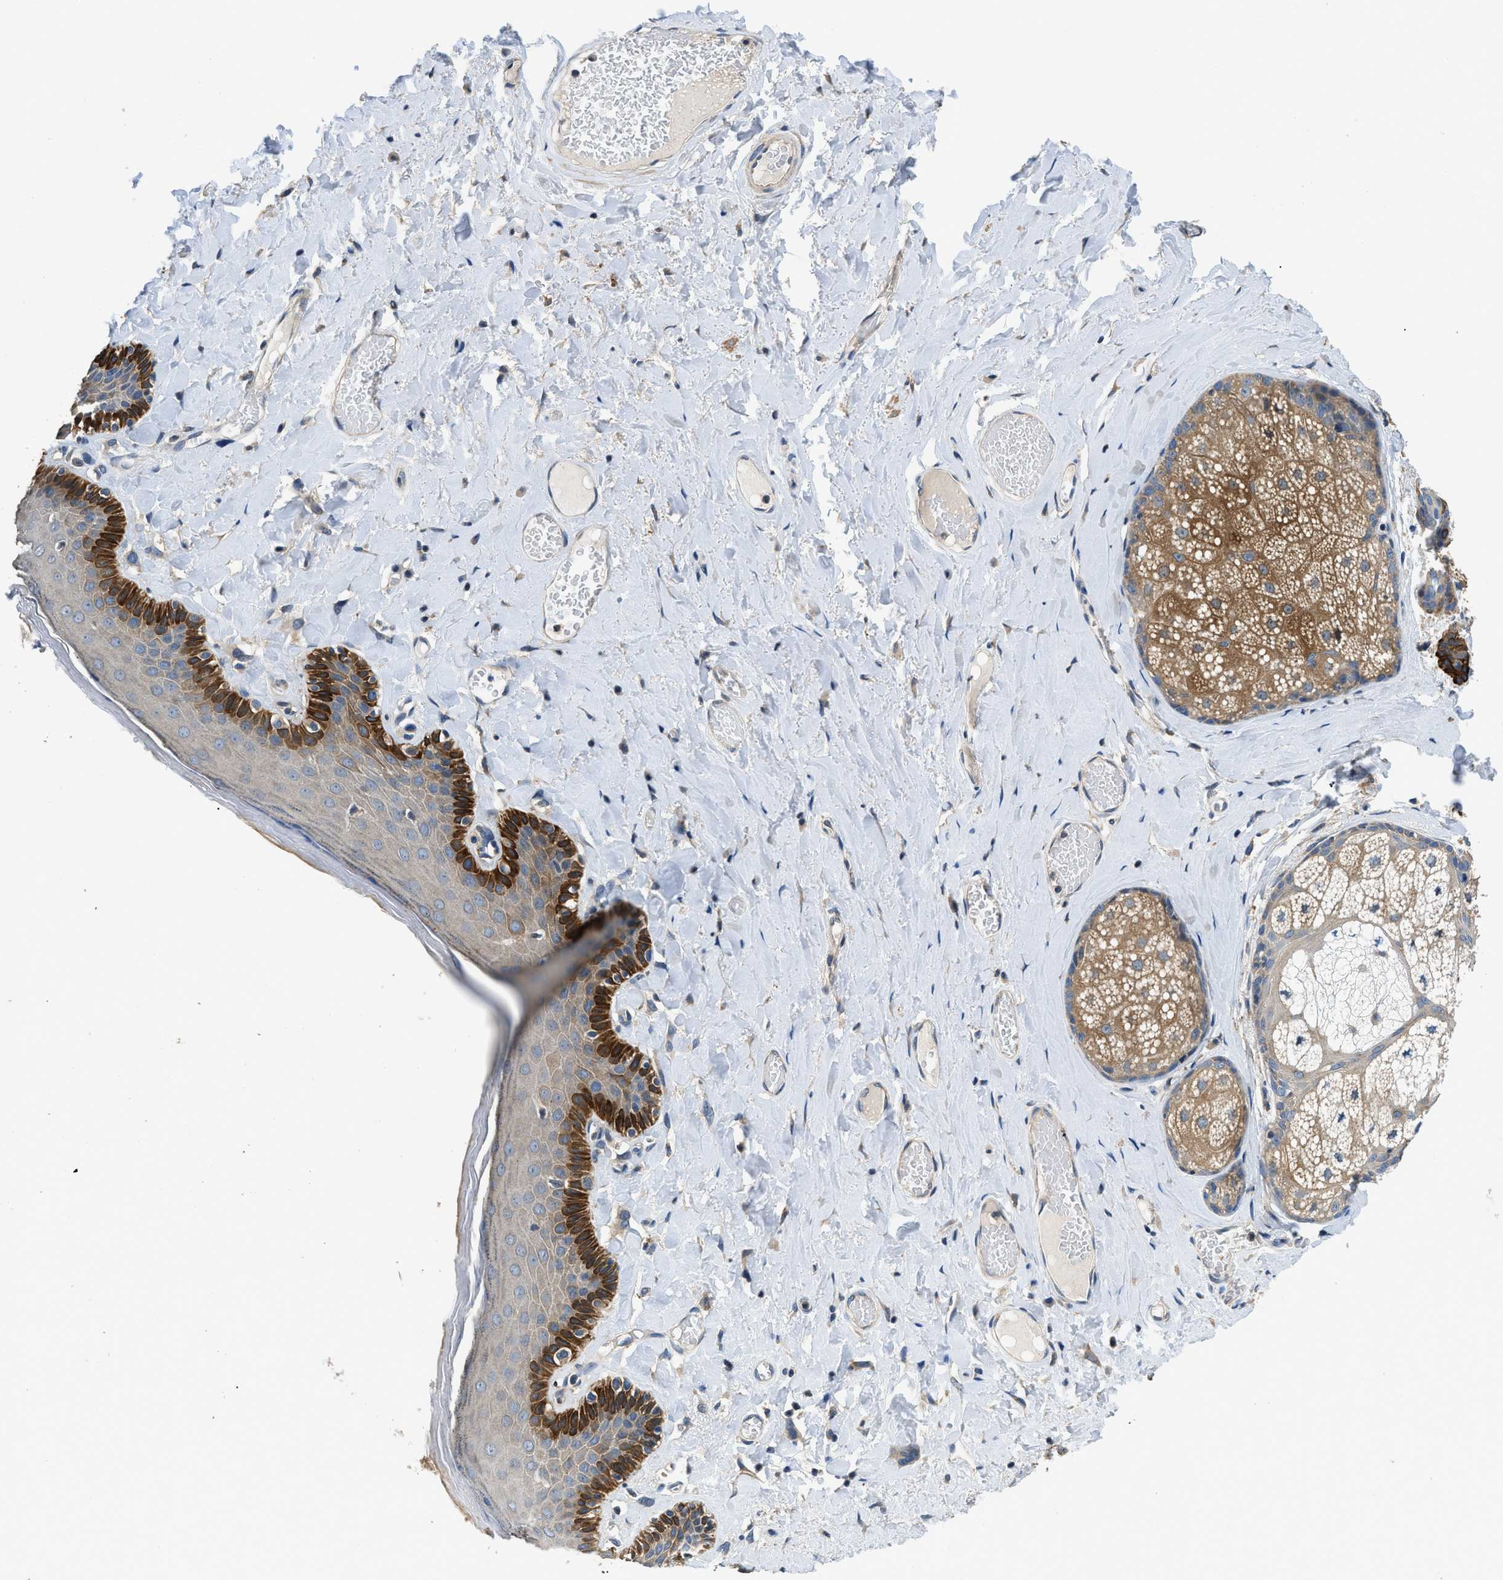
{"staining": {"intensity": "strong", "quantity": "<25%", "location": "cytoplasmic/membranous"}, "tissue": "skin", "cell_type": "Epidermal cells", "image_type": "normal", "snomed": [{"axis": "morphology", "description": "Normal tissue, NOS"}, {"axis": "topography", "description": "Anal"}], "caption": "IHC image of benign human skin stained for a protein (brown), which demonstrates medium levels of strong cytoplasmic/membranous positivity in approximately <25% of epidermal cells.", "gene": "SSH2", "patient": {"sex": "male", "age": 69}}